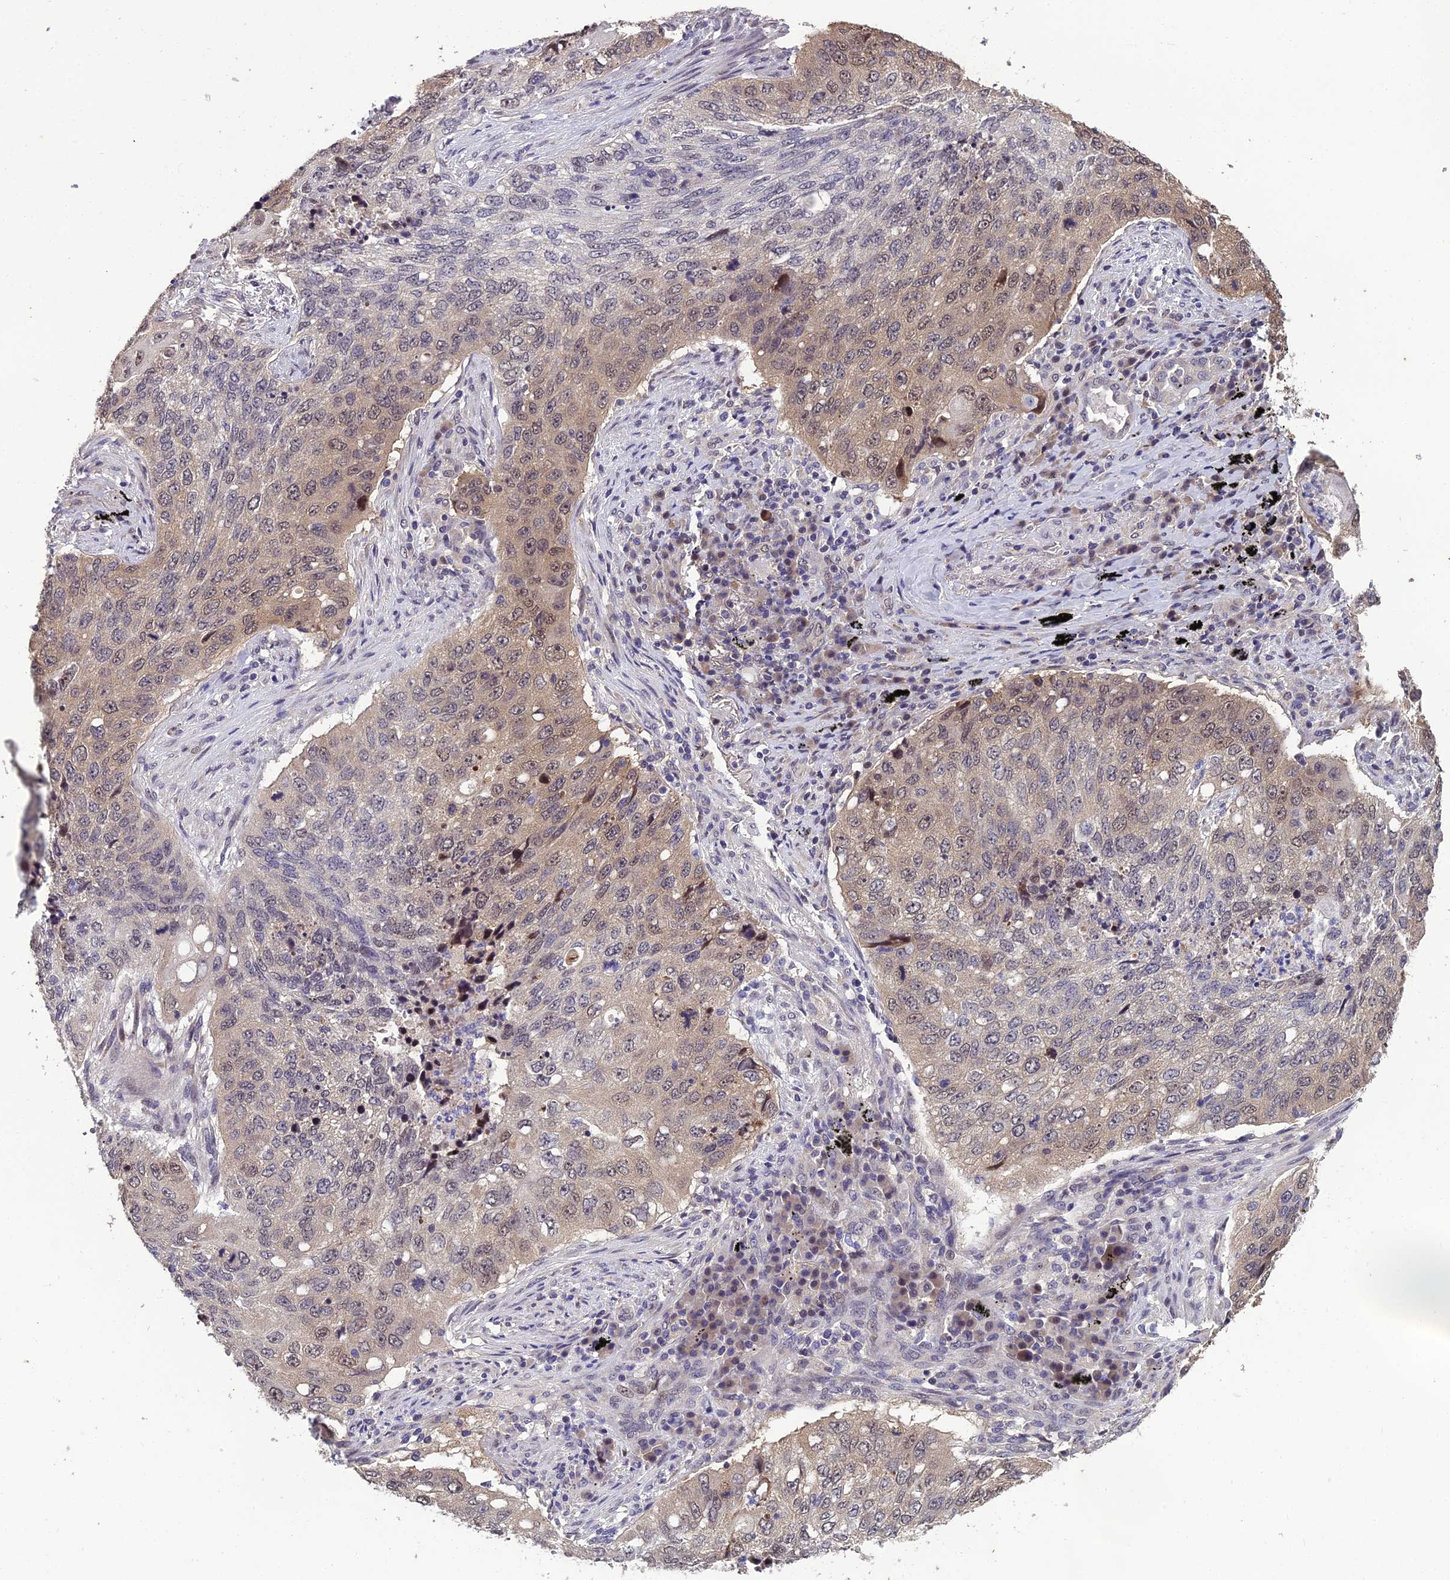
{"staining": {"intensity": "weak", "quantity": "25%-75%", "location": "cytoplasmic/membranous,nuclear"}, "tissue": "lung cancer", "cell_type": "Tumor cells", "image_type": "cancer", "snomed": [{"axis": "morphology", "description": "Squamous cell carcinoma, NOS"}, {"axis": "topography", "description": "Lung"}], "caption": "The photomicrograph reveals immunohistochemical staining of lung cancer. There is weak cytoplasmic/membranous and nuclear staining is seen in approximately 25%-75% of tumor cells. Using DAB (brown) and hematoxylin (blue) stains, captured at high magnification using brightfield microscopy.", "gene": "GRWD1", "patient": {"sex": "female", "age": 63}}